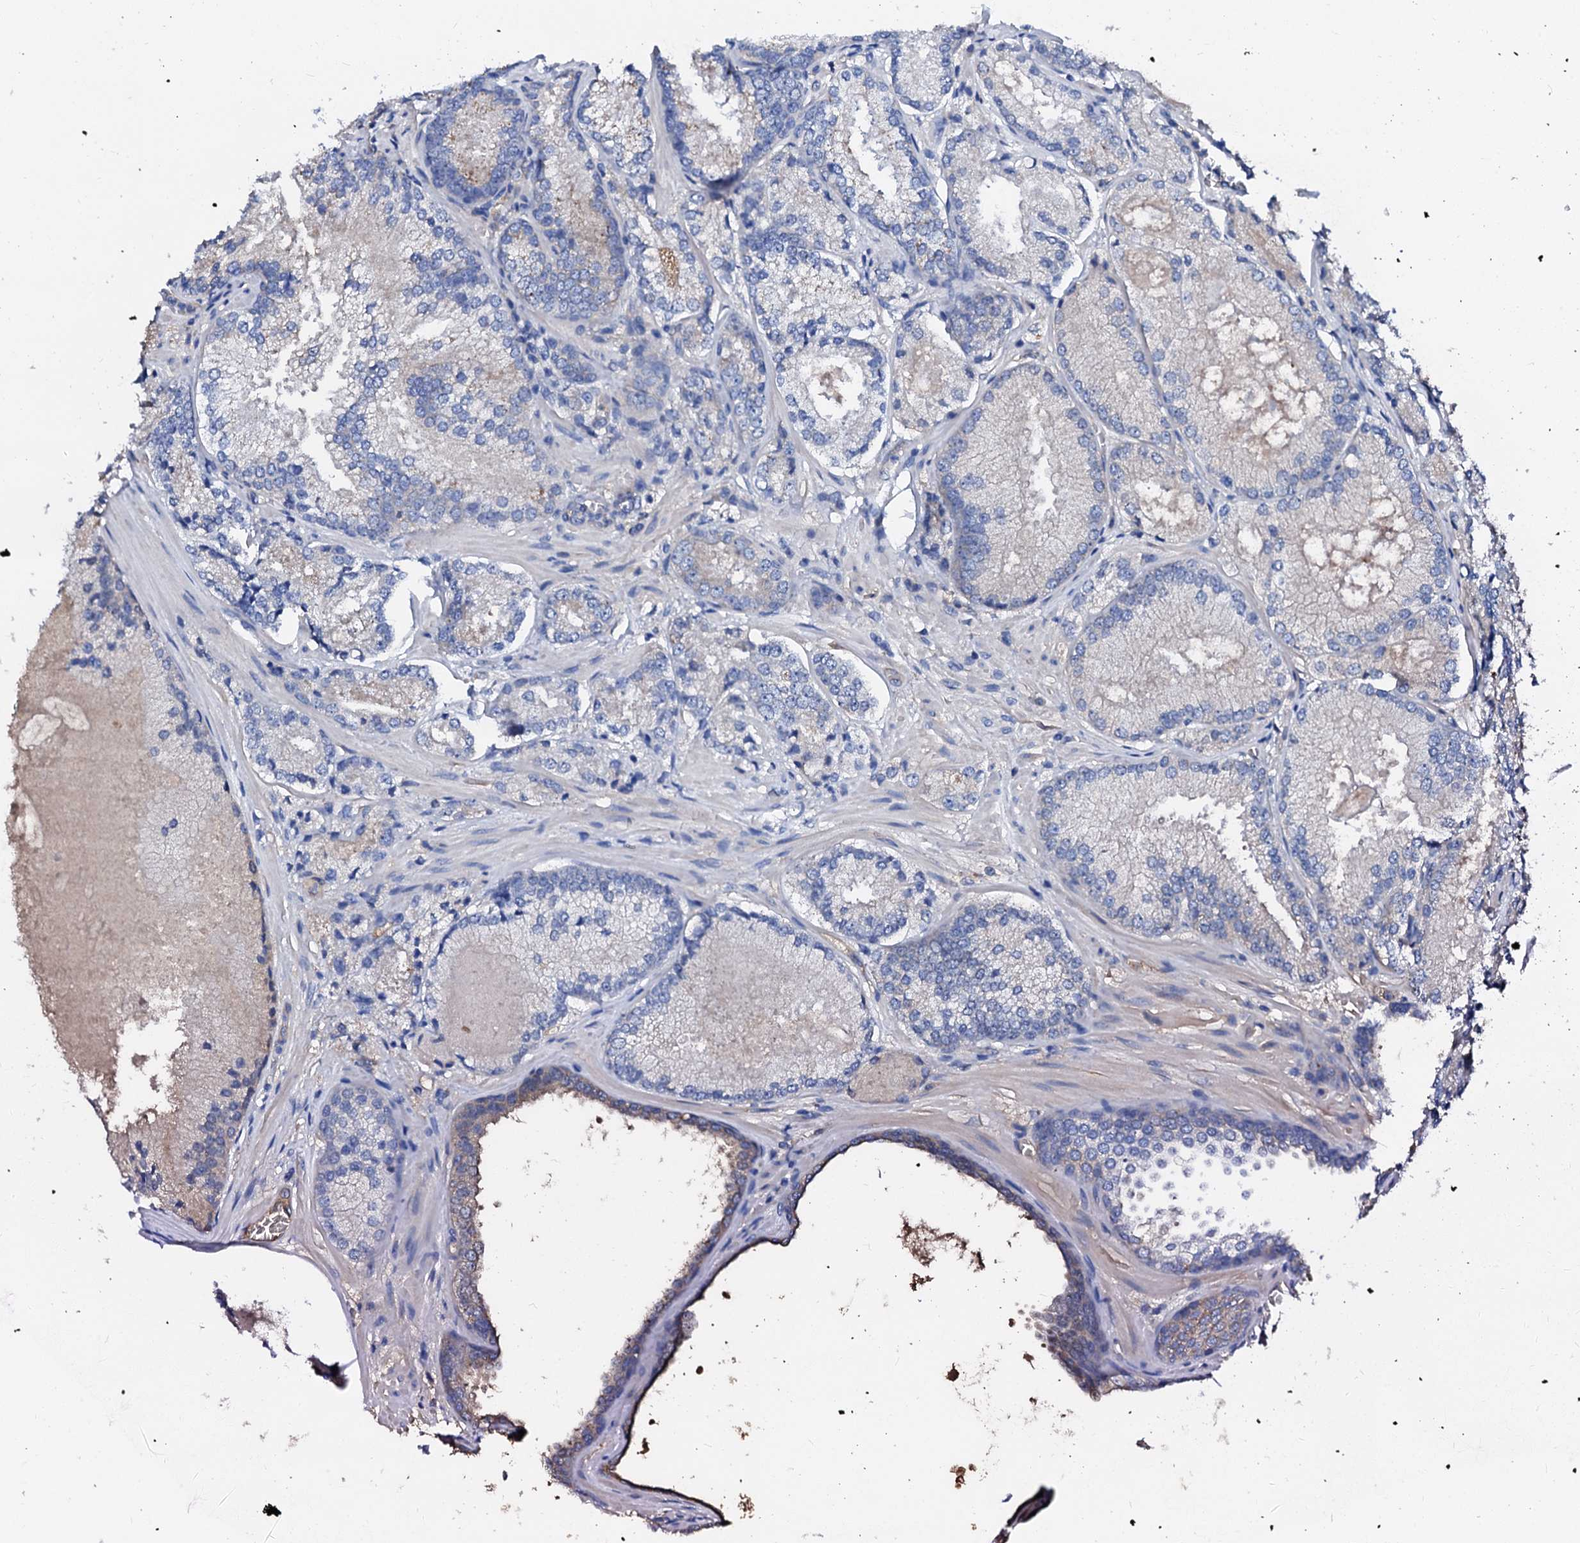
{"staining": {"intensity": "negative", "quantity": "none", "location": "none"}, "tissue": "prostate cancer", "cell_type": "Tumor cells", "image_type": "cancer", "snomed": [{"axis": "morphology", "description": "Adenocarcinoma, Low grade"}, {"axis": "topography", "description": "Prostate"}], "caption": "Tumor cells show no significant protein staining in prostate cancer.", "gene": "CSKMT", "patient": {"sex": "male", "age": 74}}